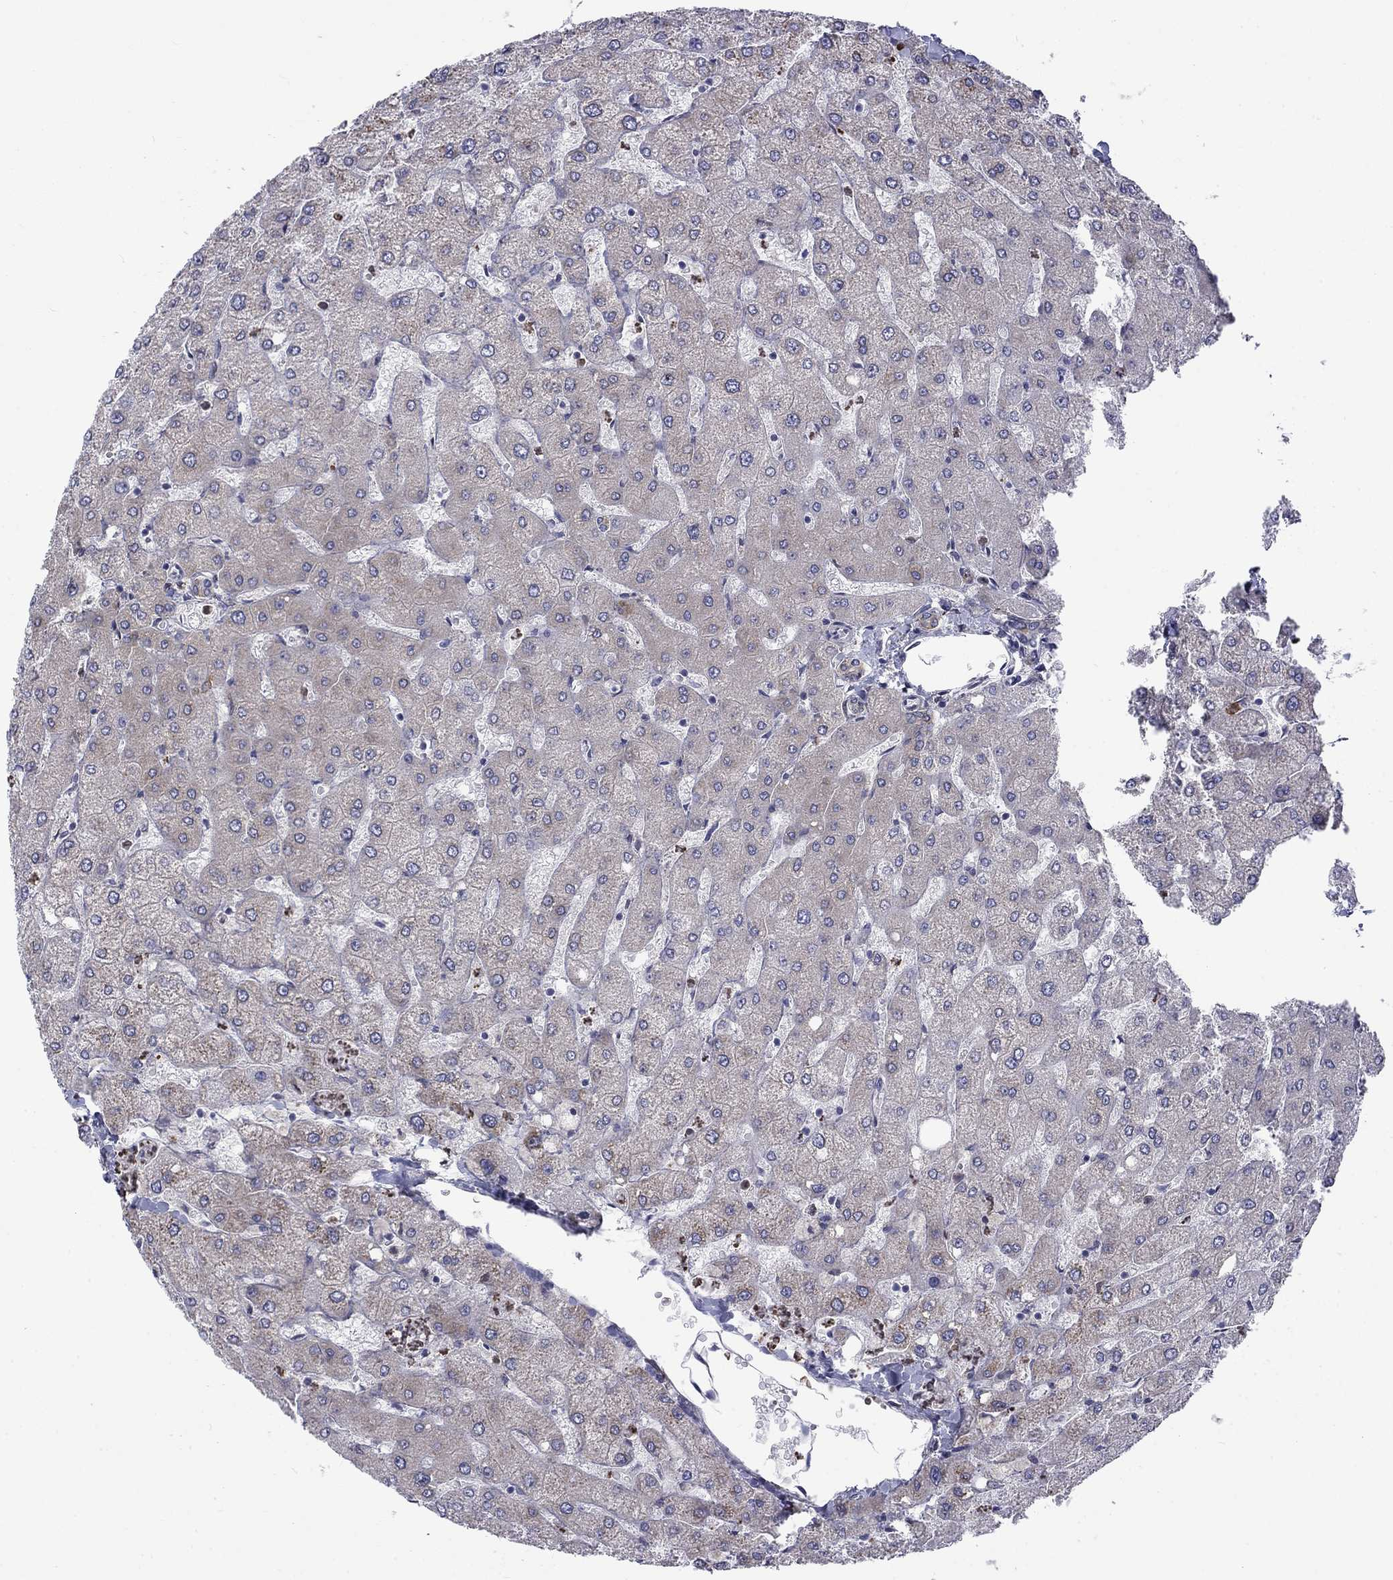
{"staining": {"intensity": "negative", "quantity": "none", "location": "none"}, "tissue": "liver", "cell_type": "Cholangiocytes", "image_type": "normal", "snomed": [{"axis": "morphology", "description": "Normal tissue, NOS"}, {"axis": "topography", "description": "Liver"}], "caption": "DAB immunohistochemical staining of normal human liver reveals no significant positivity in cholangiocytes.", "gene": "PABPC4", "patient": {"sex": "female", "age": 54}}